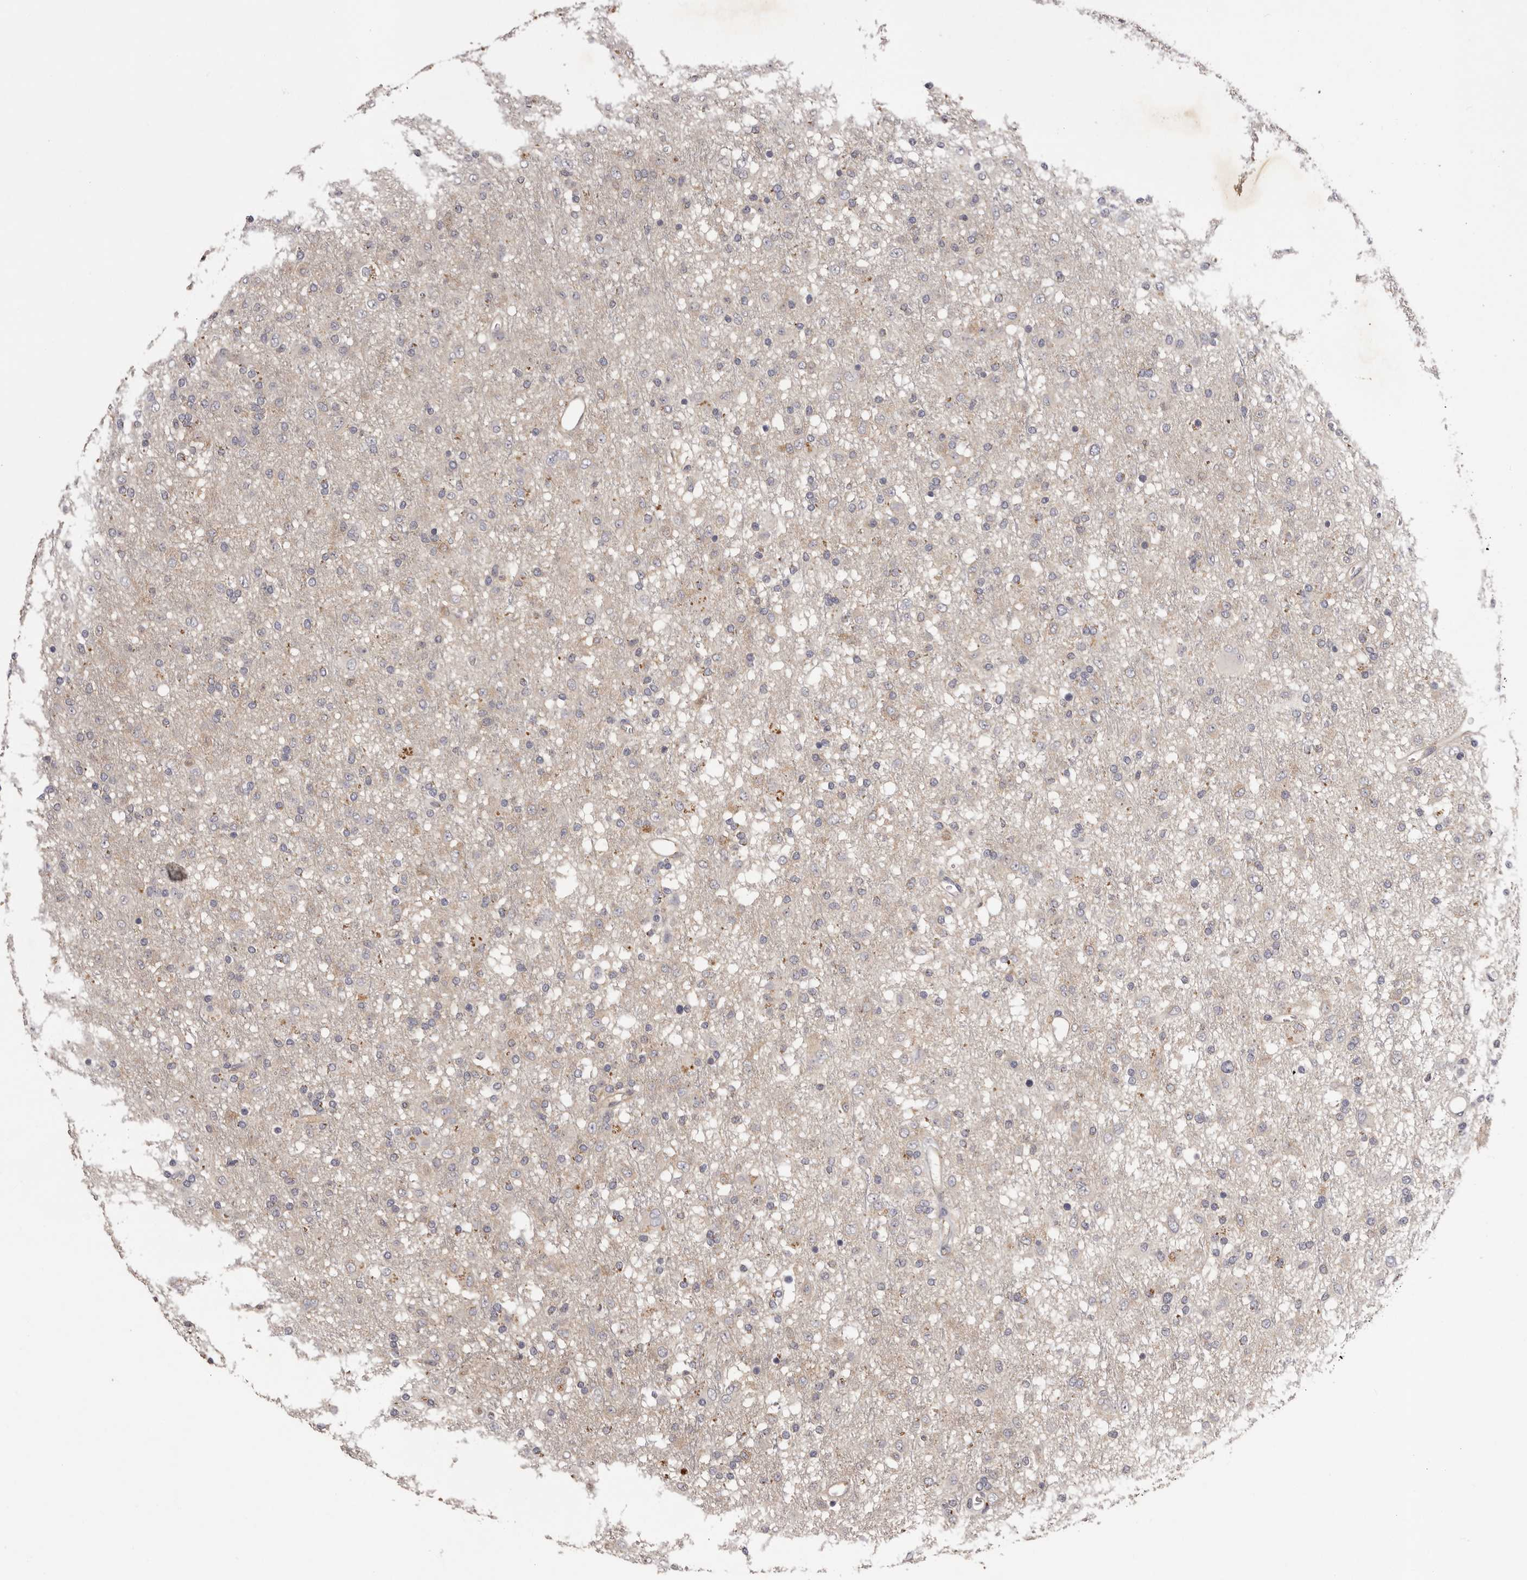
{"staining": {"intensity": "weak", "quantity": "<25%", "location": "cytoplasmic/membranous"}, "tissue": "glioma", "cell_type": "Tumor cells", "image_type": "cancer", "snomed": [{"axis": "morphology", "description": "Glioma, malignant, Low grade"}, {"axis": "topography", "description": "Brain"}], "caption": "Tumor cells are negative for protein expression in human glioma.", "gene": "LTV1", "patient": {"sex": "male", "age": 65}}